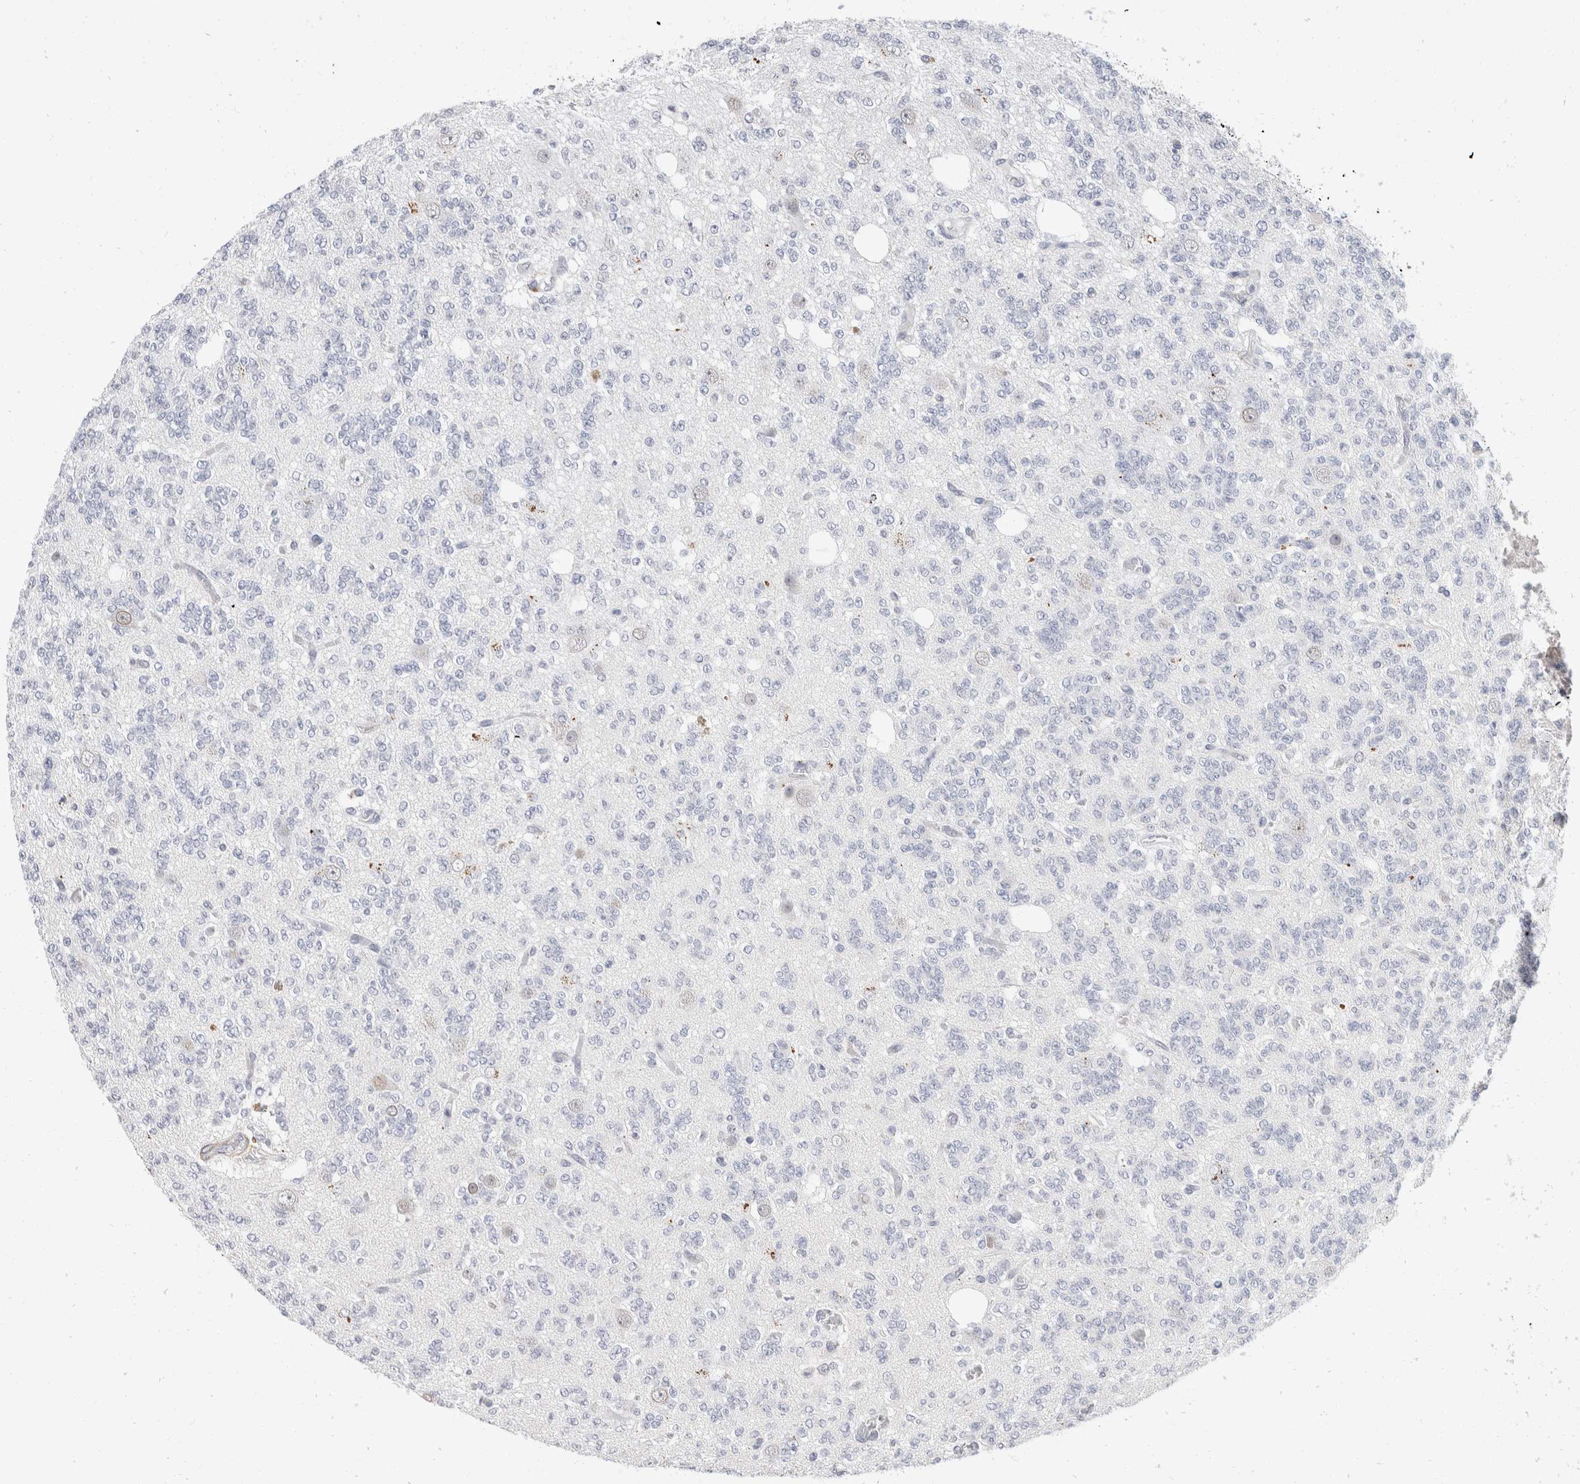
{"staining": {"intensity": "negative", "quantity": "none", "location": "none"}, "tissue": "glioma", "cell_type": "Tumor cells", "image_type": "cancer", "snomed": [{"axis": "morphology", "description": "Glioma, malignant, Low grade"}, {"axis": "topography", "description": "Brain"}], "caption": "This is an immunohistochemistry (IHC) image of human malignant glioma (low-grade). There is no expression in tumor cells.", "gene": "CATSPERD", "patient": {"sex": "male", "age": 38}}